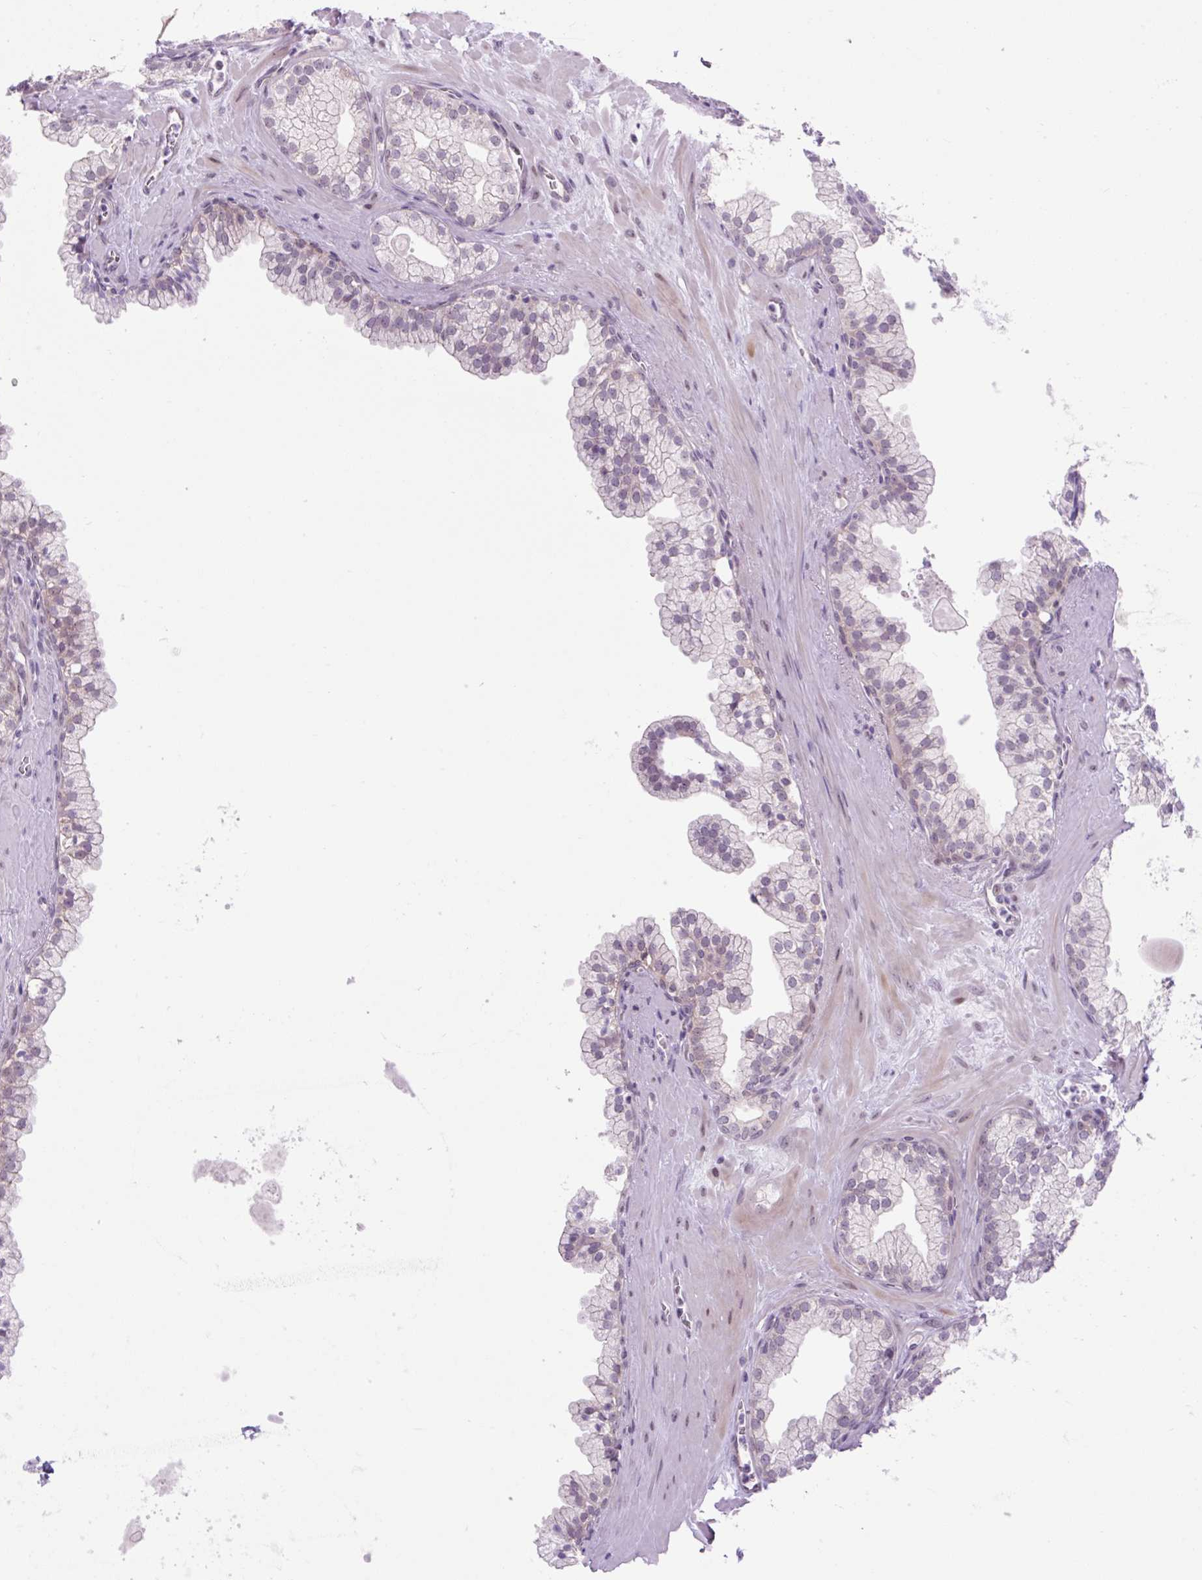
{"staining": {"intensity": "negative", "quantity": "none", "location": "none"}, "tissue": "prostate", "cell_type": "Glandular cells", "image_type": "normal", "snomed": [{"axis": "morphology", "description": "Normal tissue, NOS"}, {"axis": "topography", "description": "Prostate"}, {"axis": "topography", "description": "Peripheral nerve tissue"}], "caption": "The histopathology image exhibits no staining of glandular cells in unremarkable prostate. (DAB immunohistochemistry (IHC), high magnification).", "gene": "ICE1", "patient": {"sex": "male", "age": 61}}